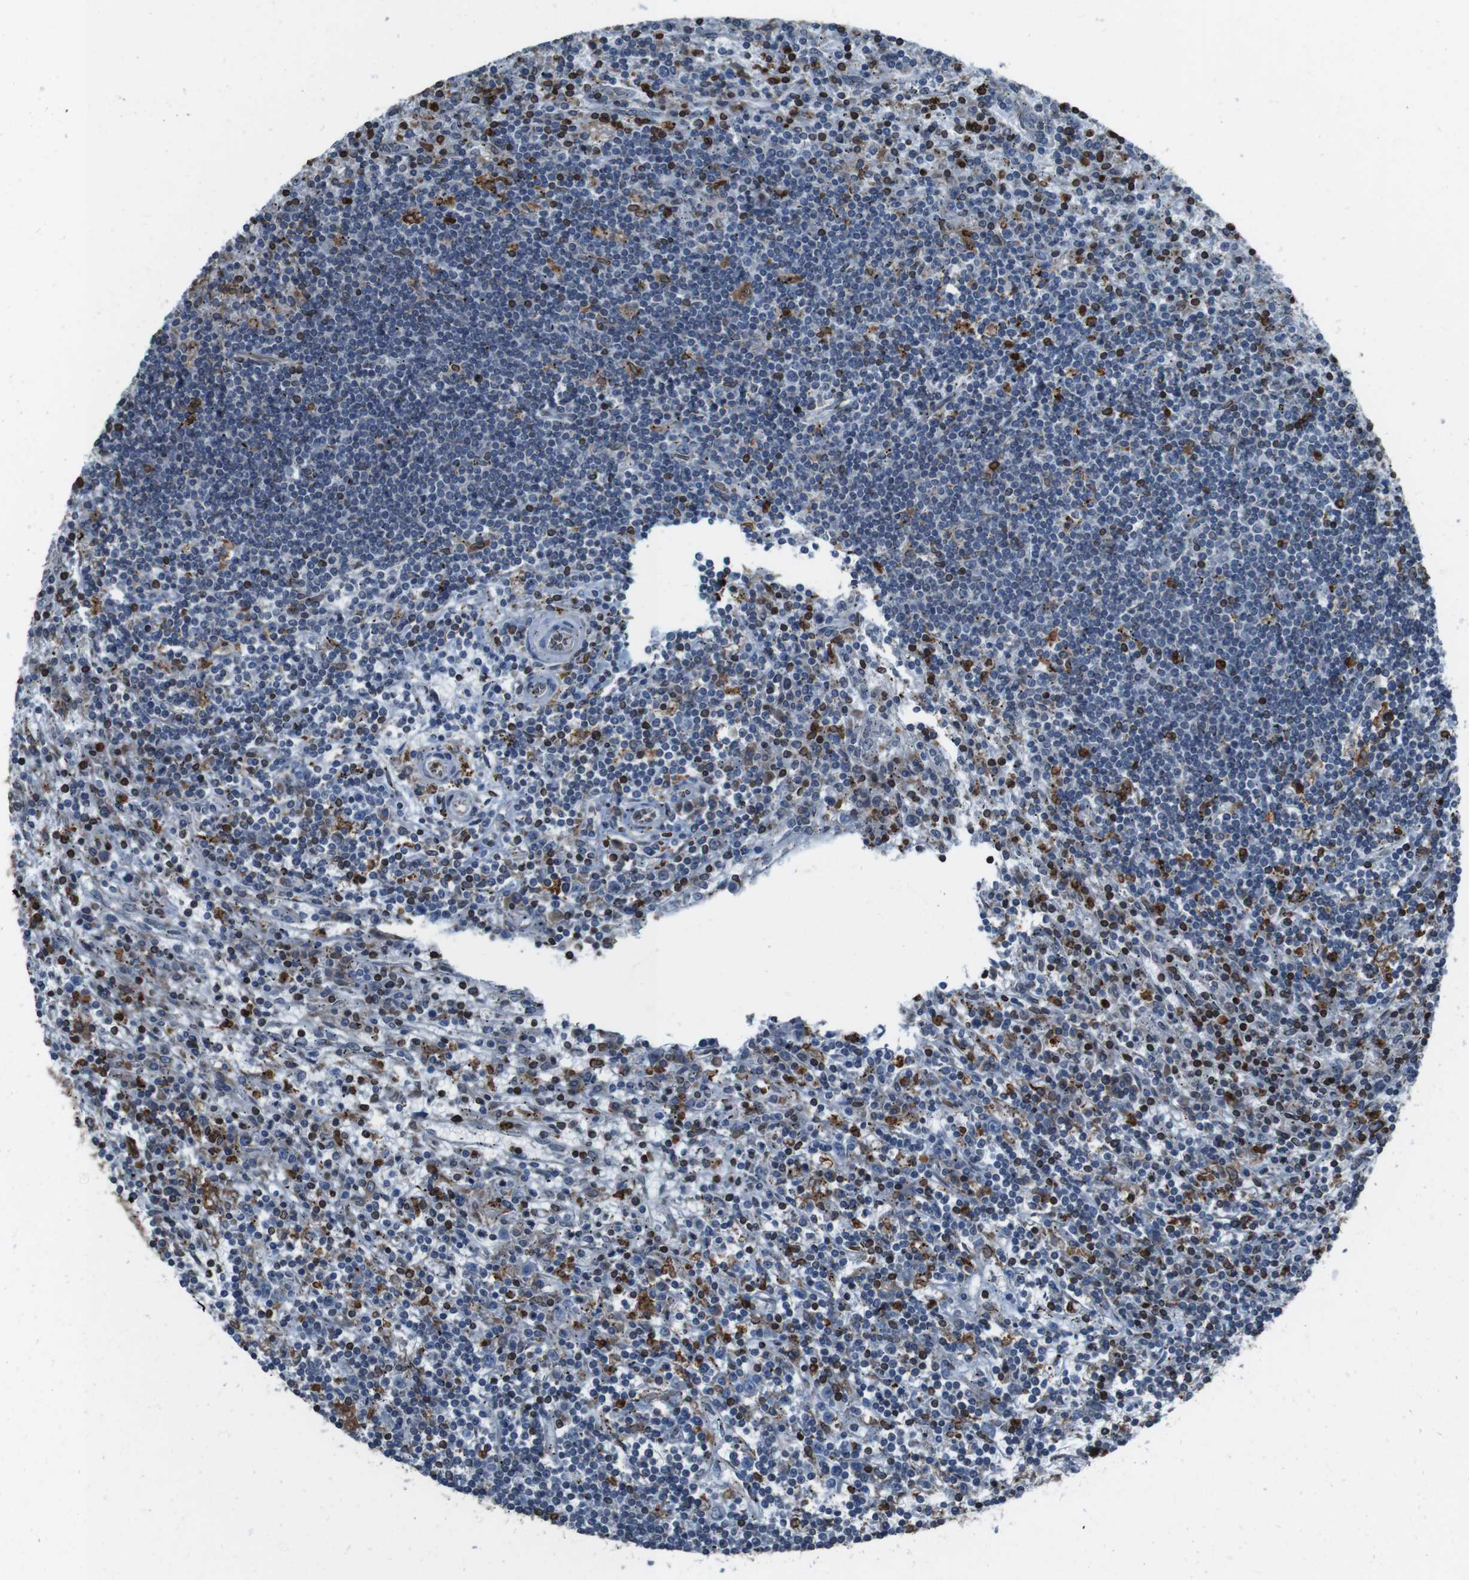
{"staining": {"intensity": "moderate", "quantity": "25%-75%", "location": "cytoplasmic/membranous"}, "tissue": "lymphoma", "cell_type": "Tumor cells", "image_type": "cancer", "snomed": [{"axis": "morphology", "description": "Malignant lymphoma, non-Hodgkin's type, Low grade"}, {"axis": "topography", "description": "Spleen"}], "caption": "An immunohistochemistry (IHC) micrograph of neoplastic tissue is shown. Protein staining in brown highlights moderate cytoplasmic/membranous positivity in lymphoma within tumor cells.", "gene": "APMAP", "patient": {"sex": "male", "age": 76}}